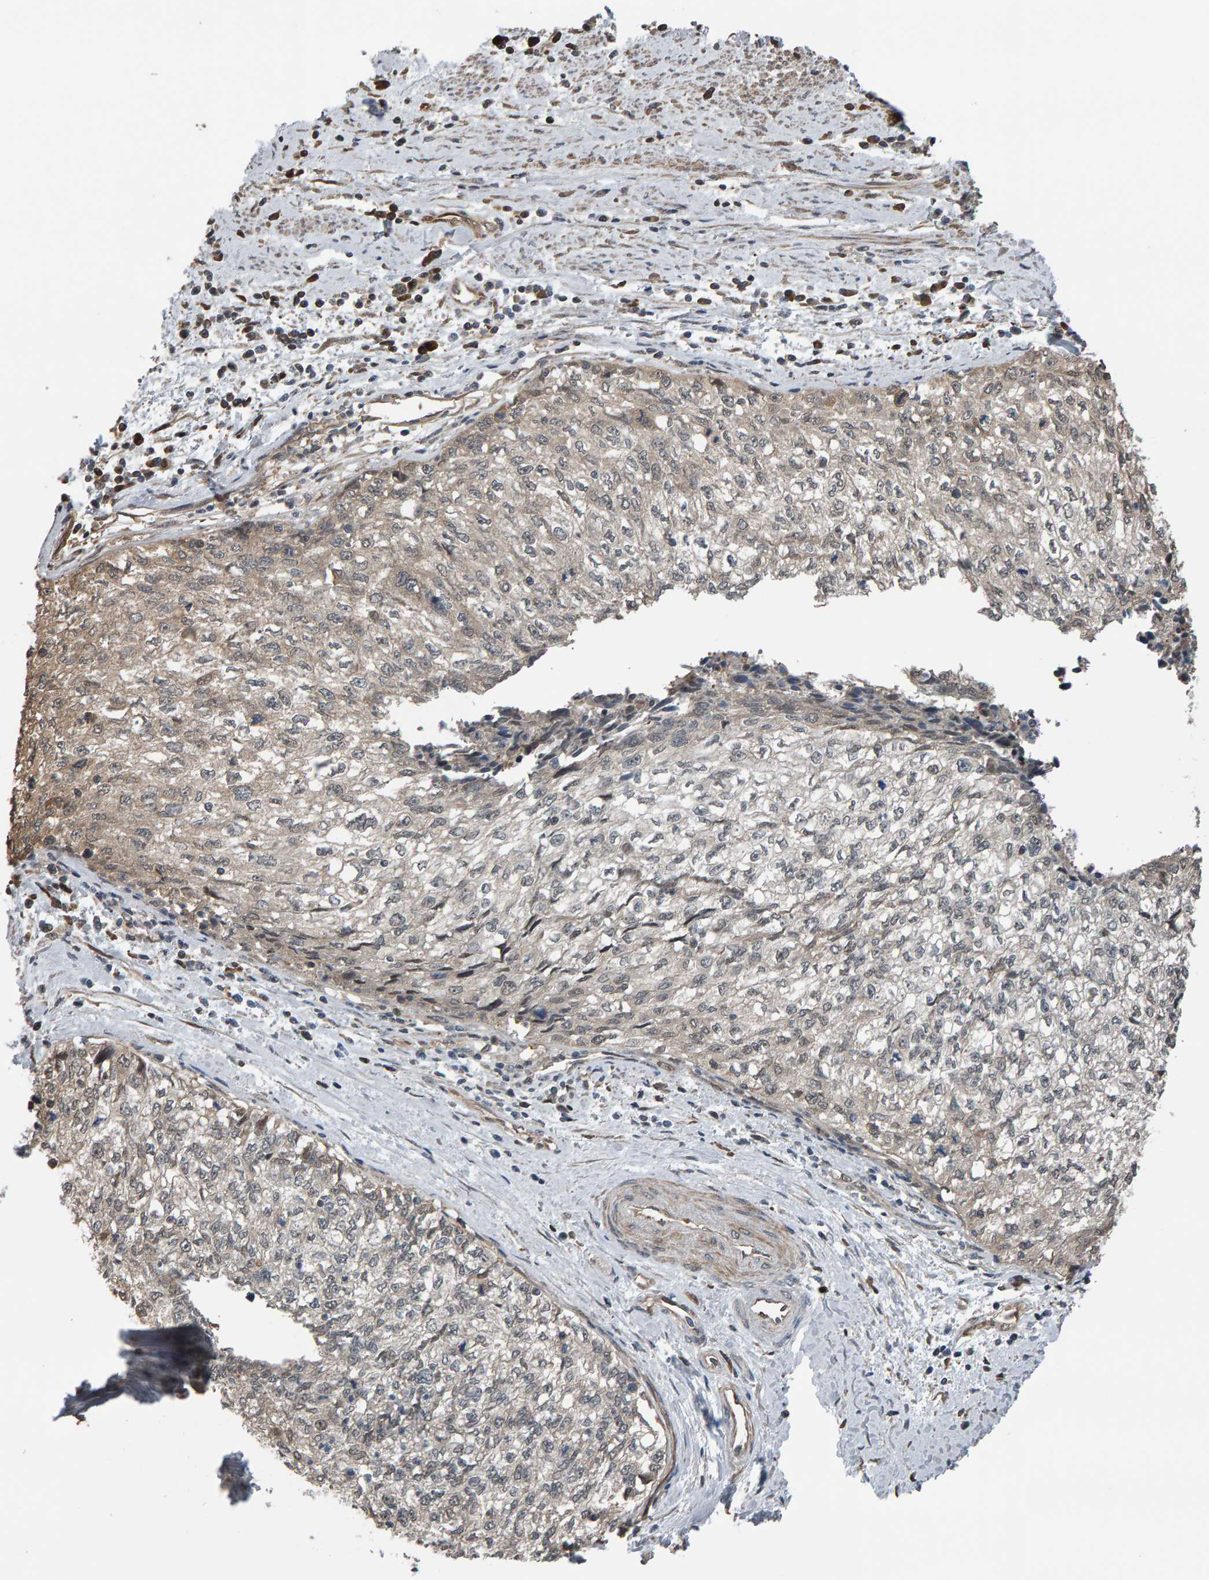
{"staining": {"intensity": "weak", "quantity": "<25%", "location": "cytoplasmic/membranous"}, "tissue": "cervical cancer", "cell_type": "Tumor cells", "image_type": "cancer", "snomed": [{"axis": "morphology", "description": "Squamous cell carcinoma, NOS"}, {"axis": "topography", "description": "Cervix"}], "caption": "A high-resolution micrograph shows immunohistochemistry (IHC) staining of squamous cell carcinoma (cervical), which reveals no significant positivity in tumor cells.", "gene": "COASY", "patient": {"sex": "female", "age": 57}}